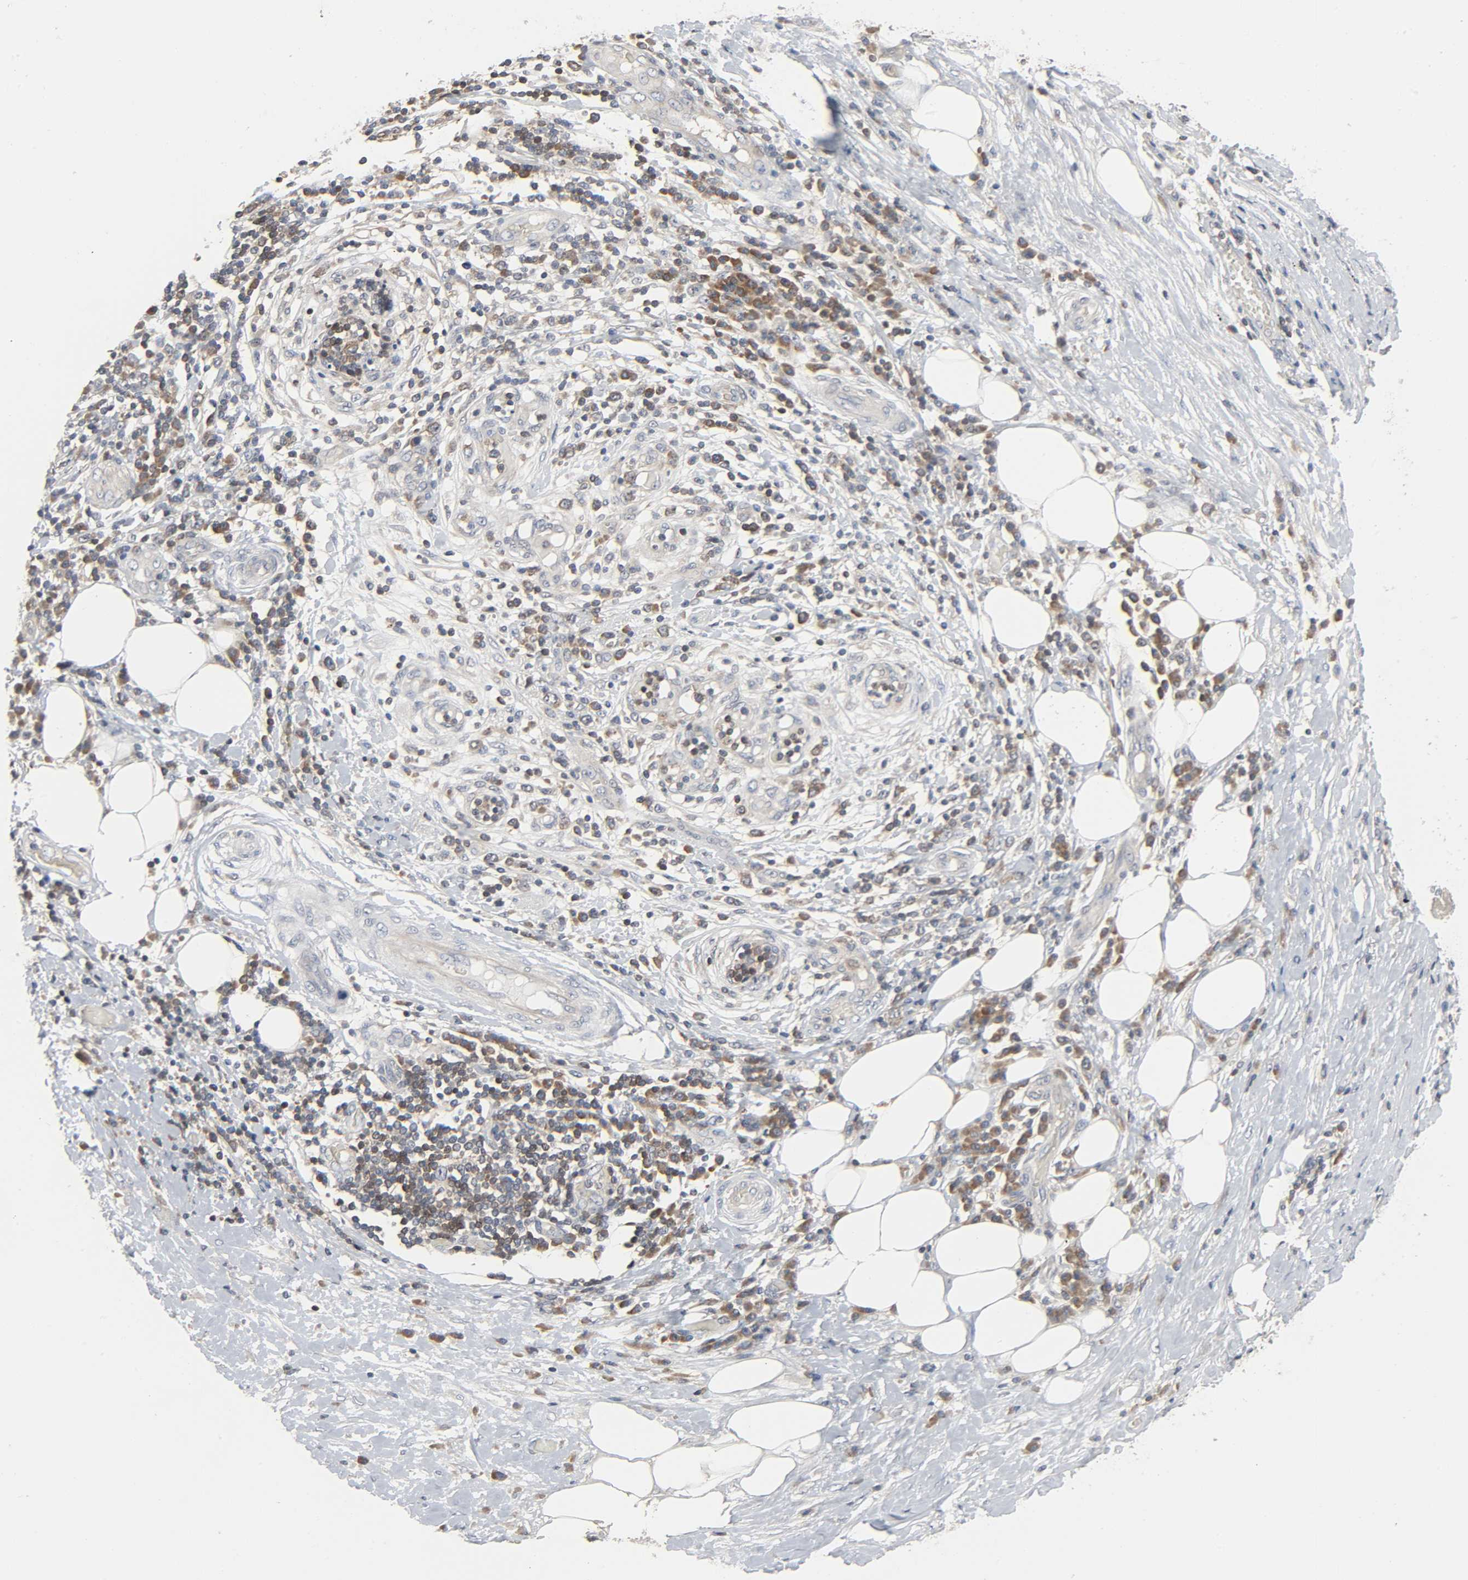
{"staining": {"intensity": "moderate", "quantity": "25%-75%", "location": "cytoplasmic/membranous,nuclear"}, "tissue": "lung cancer", "cell_type": "Tumor cells", "image_type": "cancer", "snomed": [{"axis": "morphology", "description": "Inflammation, NOS"}, {"axis": "morphology", "description": "Squamous cell carcinoma, NOS"}, {"axis": "topography", "description": "Lymph node"}, {"axis": "topography", "description": "Soft tissue"}, {"axis": "topography", "description": "Lung"}], "caption": "A medium amount of moderate cytoplasmic/membranous and nuclear staining is present in about 25%-75% of tumor cells in lung cancer tissue.", "gene": "PLEKHA2", "patient": {"sex": "male", "age": 66}}